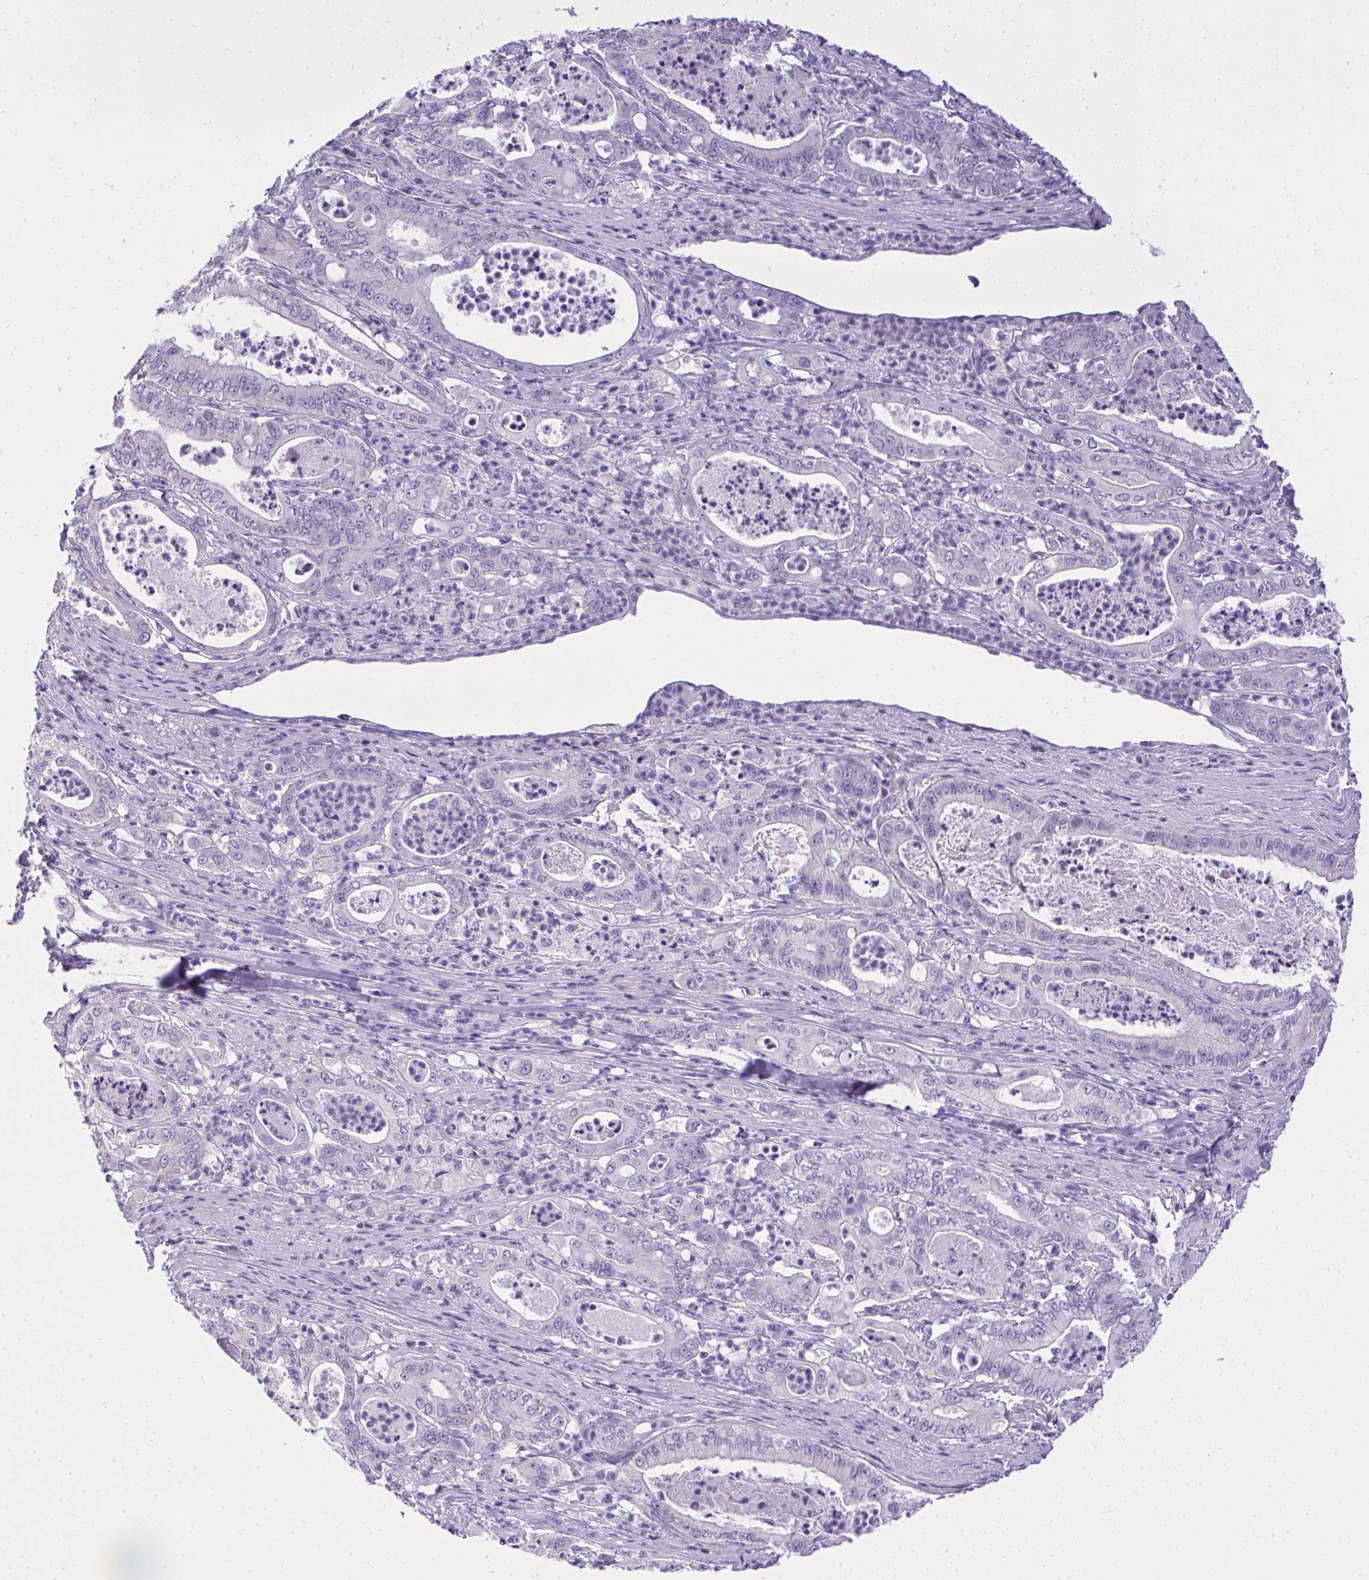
{"staining": {"intensity": "negative", "quantity": "none", "location": "none"}, "tissue": "pancreatic cancer", "cell_type": "Tumor cells", "image_type": "cancer", "snomed": [{"axis": "morphology", "description": "Adenocarcinoma, NOS"}, {"axis": "topography", "description": "Pancreas"}], "caption": "Histopathology image shows no protein positivity in tumor cells of pancreatic cancer (adenocarcinoma) tissue.", "gene": "ST6GALNAC3", "patient": {"sex": "male", "age": 71}}